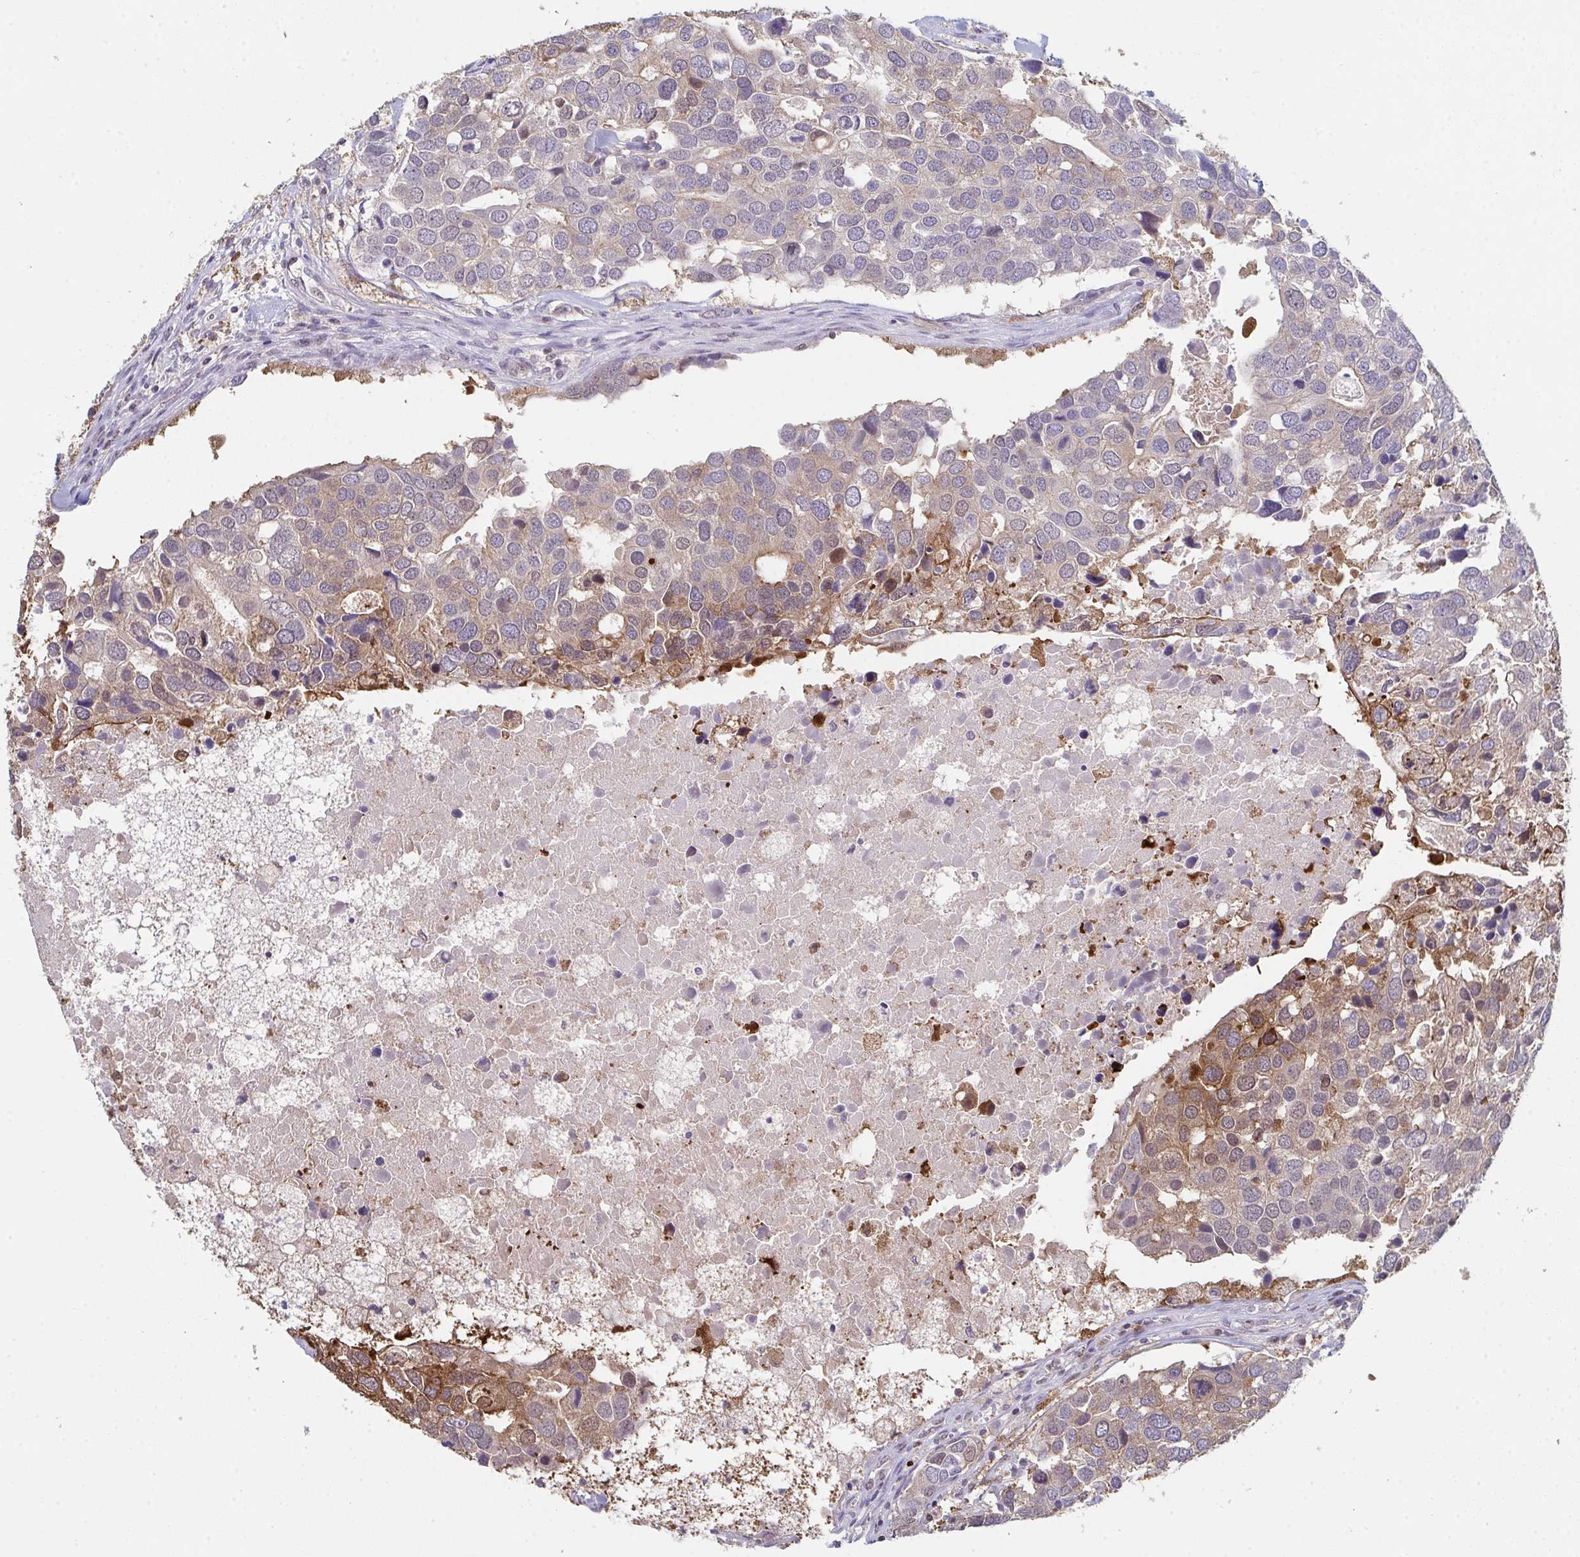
{"staining": {"intensity": "weak", "quantity": "25%-75%", "location": "cytoplasmic/membranous"}, "tissue": "breast cancer", "cell_type": "Tumor cells", "image_type": "cancer", "snomed": [{"axis": "morphology", "description": "Duct carcinoma"}, {"axis": "topography", "description": "Breast"}], "caption": "Immunohistochemical staining of human breast cancer (intraductal carcinoma) exhibits low levels of weak cytoplasmic/membranous protein staining in about 25%-75% of tumor cells. (DAB = brown stain, brightfield microscopy at high magnification).", "gene": "ACD", "patient": {"sex": "female", "age": 83}}